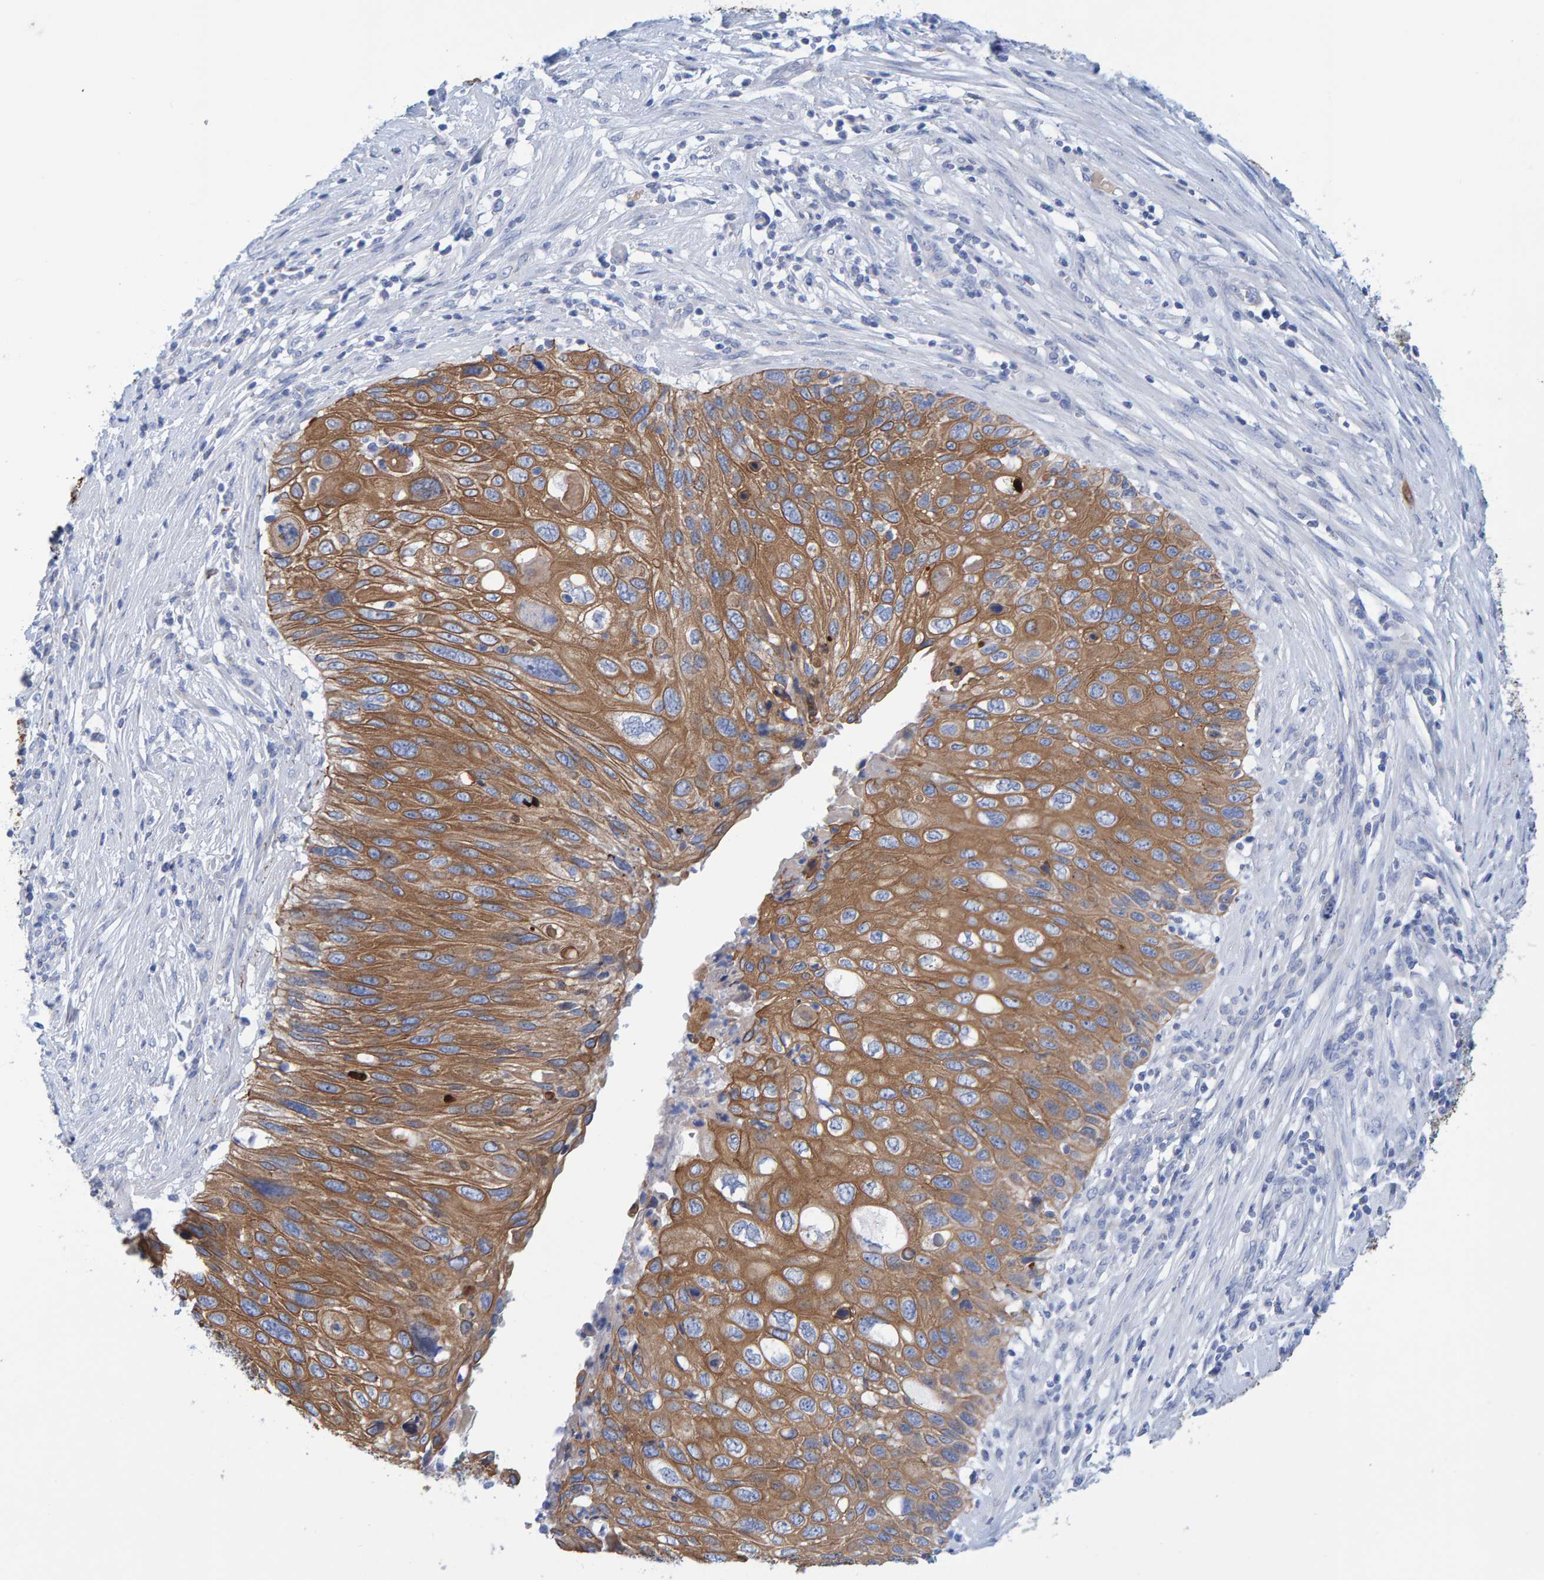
{"staining": {"intensity": "moderate", "quantity": ">75%", "location": "cytoplasmic/membranous"}, "tissue": "cervical cancer", "cell_type": "Tumor cells", "image_type": "cancer", "snomed": [{"axis": "morphology", "description": "Squamous cell carcinoma, NOS"}, {"axis": "topography", "description": "Cervix"}], "caption": "Immunohistochemical staining of human cervical squamous cell carcinoma exhibits medium levels of moderate cytoplasmic/membranous expression in approximately >75% of tumor cells.", "gene": "JAKMIP3", "patient": {"sex": "female", "age": 70}}